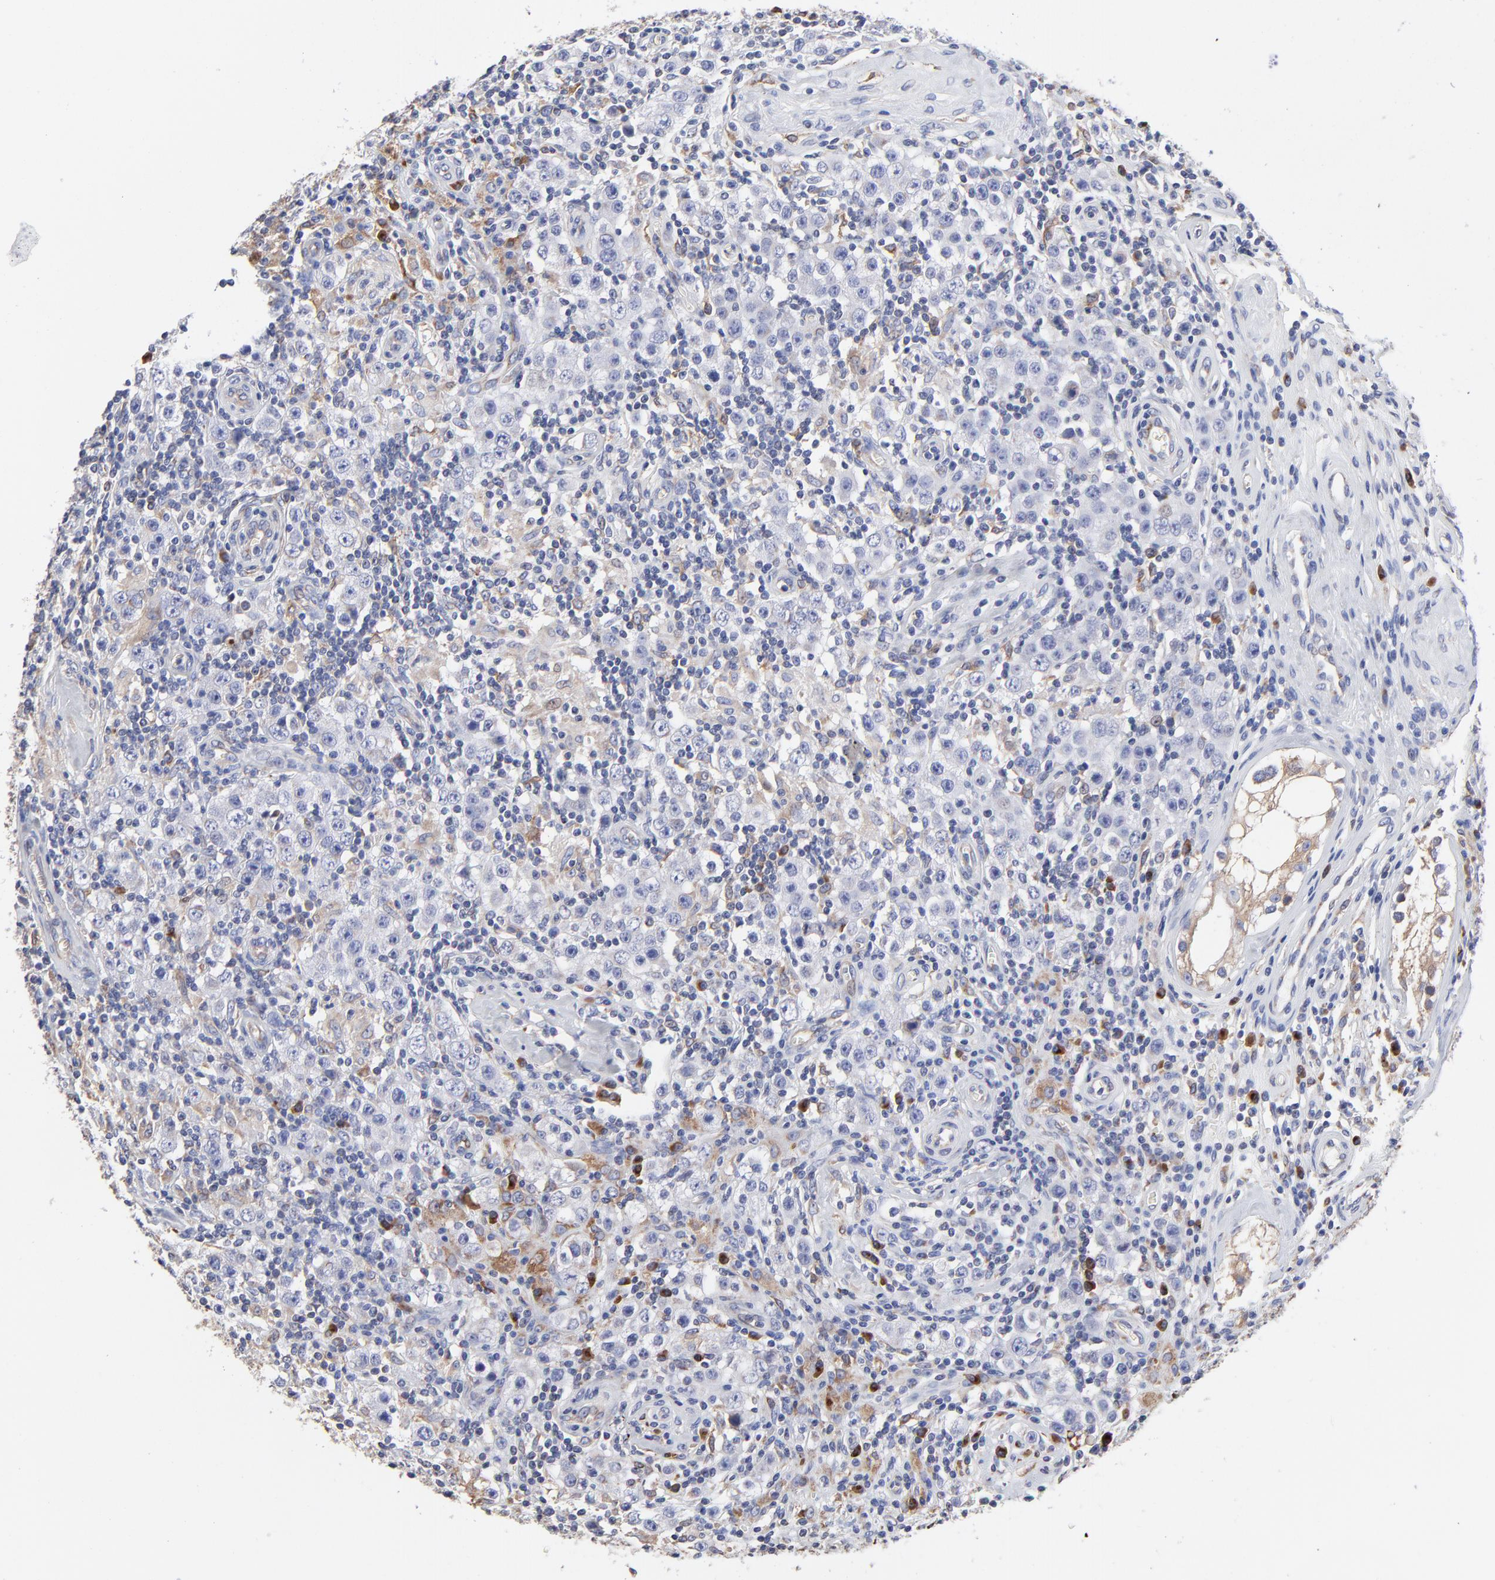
{"staining": {"intensity": "negative", "quantity": "none", "location": "none"}, "tissue": "testis cancer", "cell_type": "Tumor cells", "image_type": "cancer", "snomed": [{"axis": "morphology", "description": "Seminoma, NOS"}, {"axis": "topography", "description": "Testis"}], "caption": "Seminoma (testis) stained for a protein using immunohistochemistry reveals no positivity tumor cells.", "gene": "LMAN1", "patient": {"sex": "male", "age": 32}}